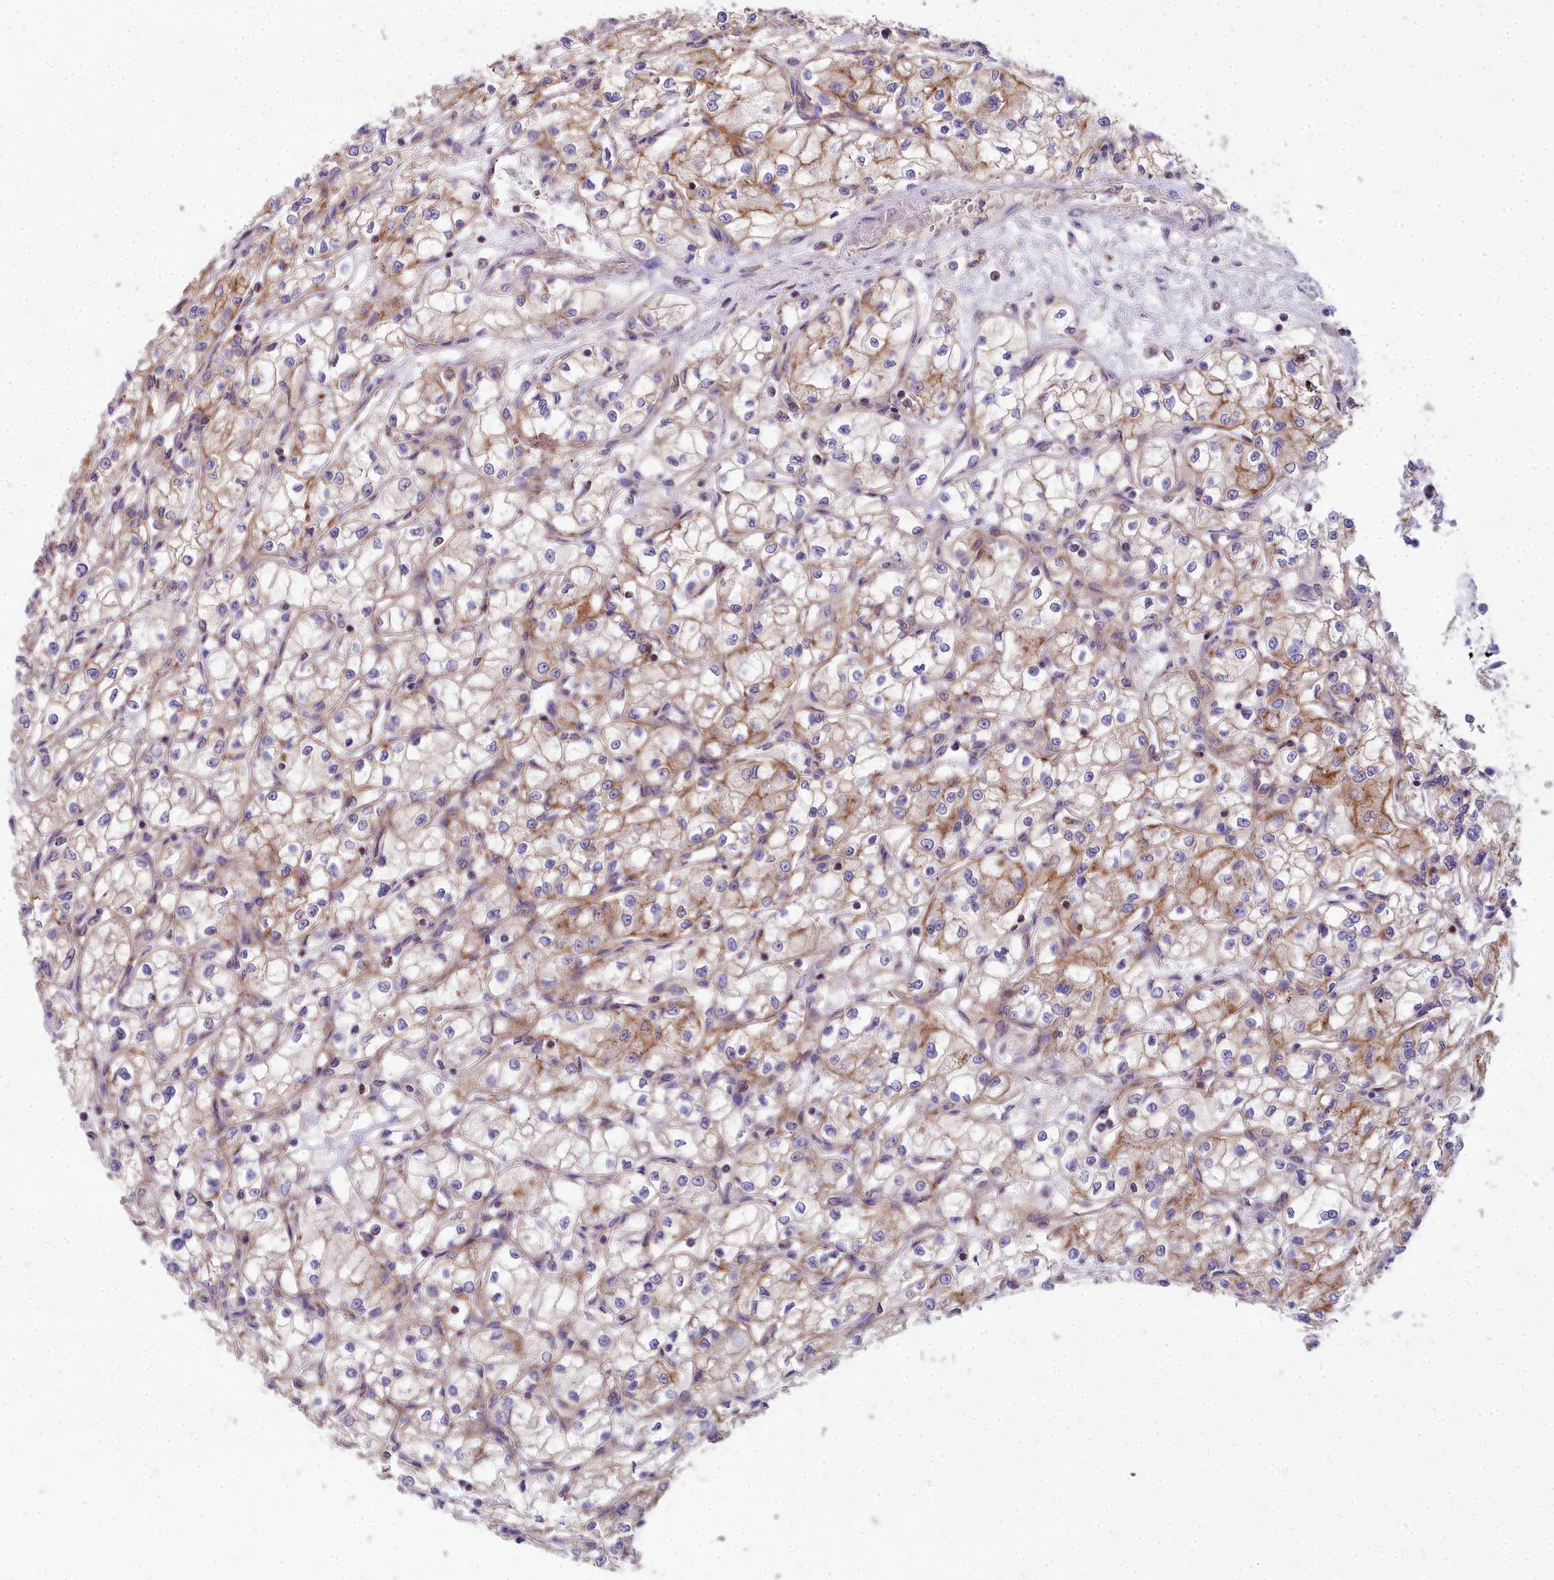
{"staining": {"intensity": "moderate", "quantity": "25%-75%", "location": "cytoplasmic/membranous"}, "tissue": "renal cancer", "cell_type": "Tumor cells", "image_type": "cancer", "snomed": [{"axis": "morphology", "description": "Adenocarcinoma, NOS"}, {"axis": "topography", "description": "Kidney"}], "caption": "Tumor cells show medium levels of moderate cytoplasmic/membranous staining in about 25%-75% of cells in renal adenocarcinoma.", "gene": "FRMPD1", "patient": {"sex": "male", "age": 59}}